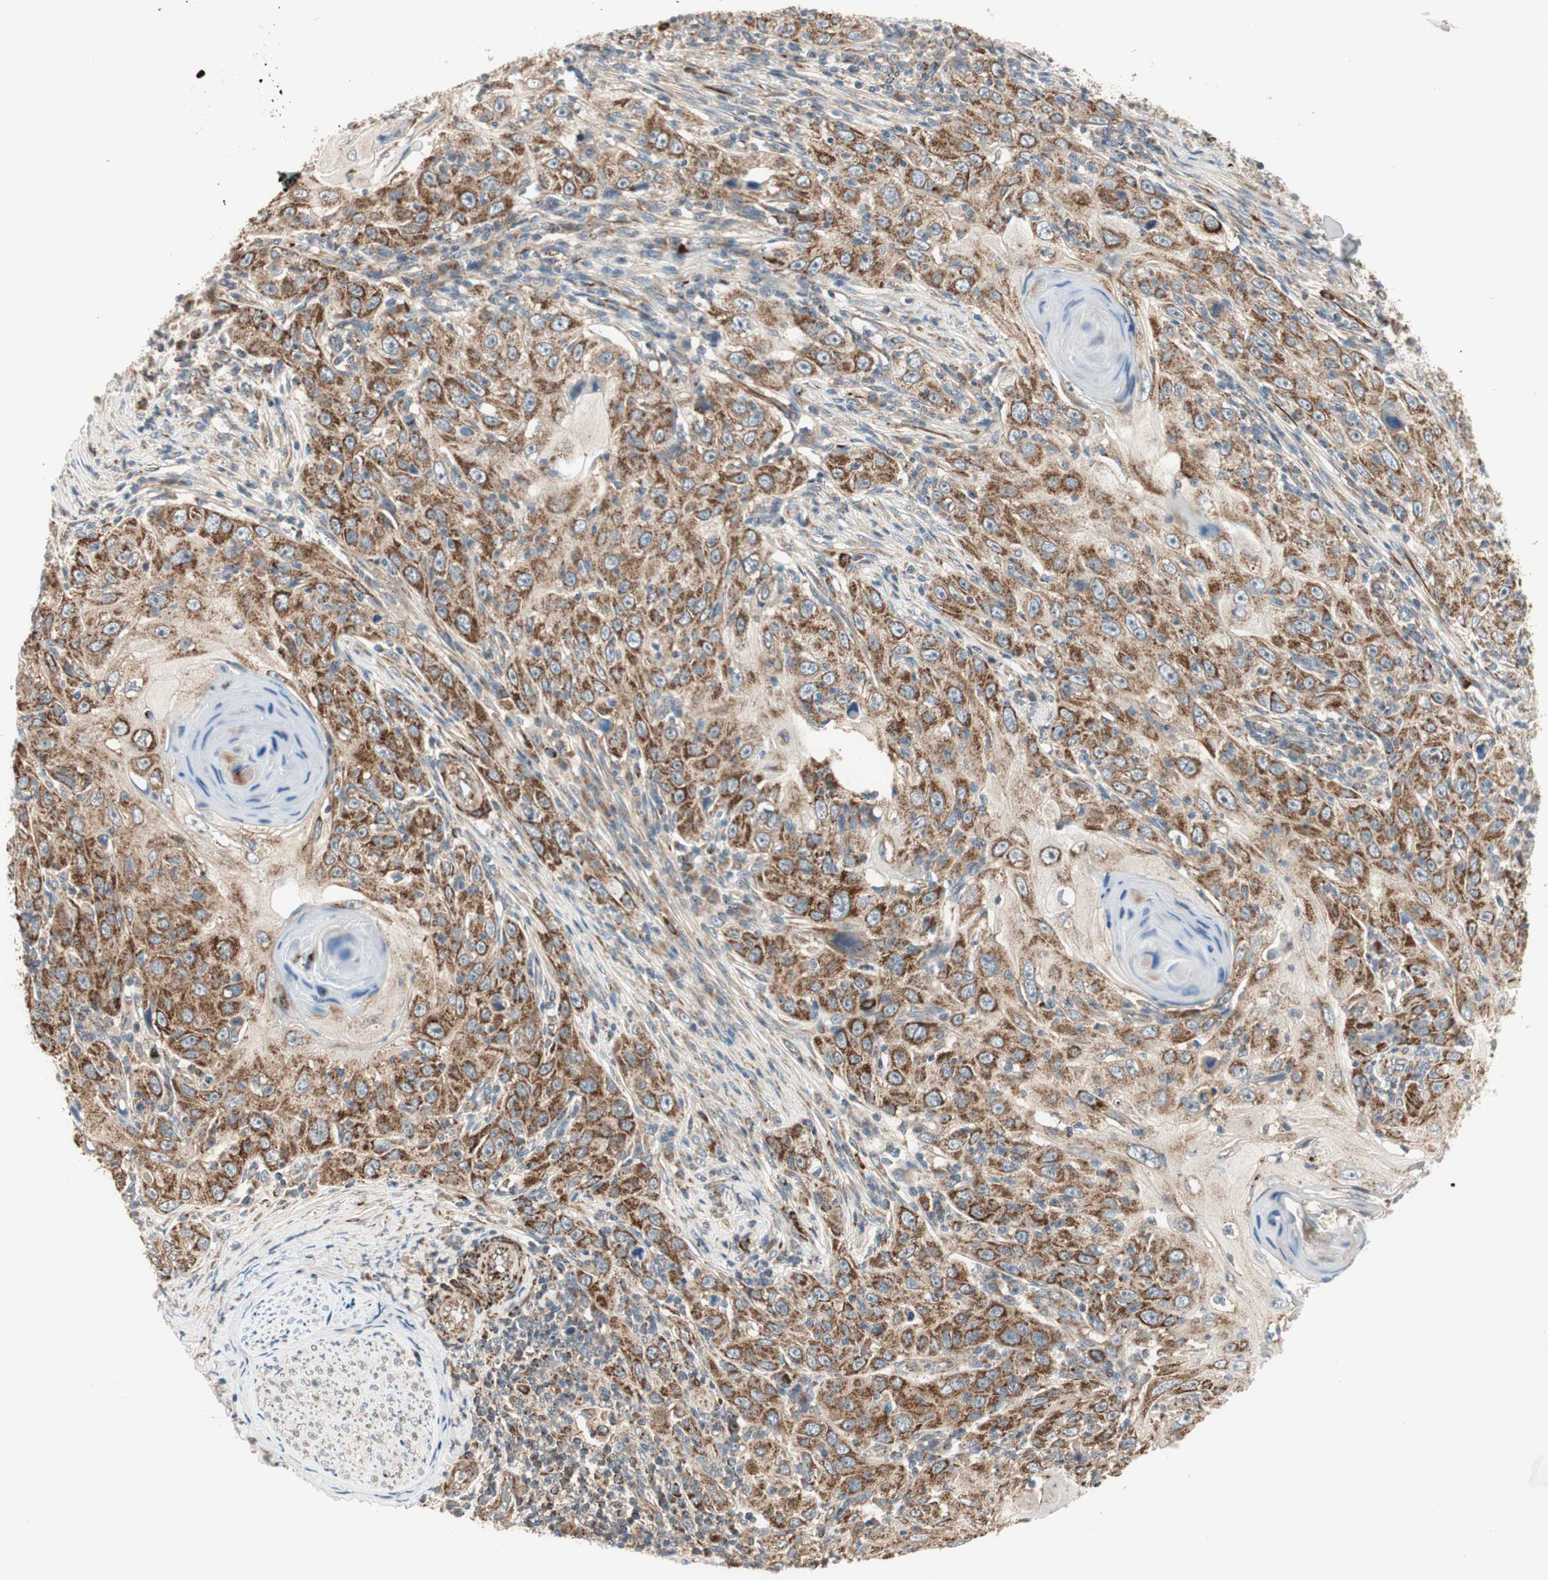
{"staining": {"intensity": "strong", "quantity": ">75%", "location": "cytoplasmic/membranous"}, "tissue": "skin cancer", "cell_type": "Tumor cells", "image_type": "cancer", "snomed": [{"axis": "morphology", "description": "Squamous cell carcinoma, NOS"}, {"axis": "topography", "description": "Skin"}], "caption": "Skin cancer (squamous cell carcinoma) stained for a protein (brown) exhibits strong cytoplasmic/membranous positive expression in approximately >75% of tumor cells.", "gene": "AKAP1", "patient": {"sex": "female", "age": 88}}